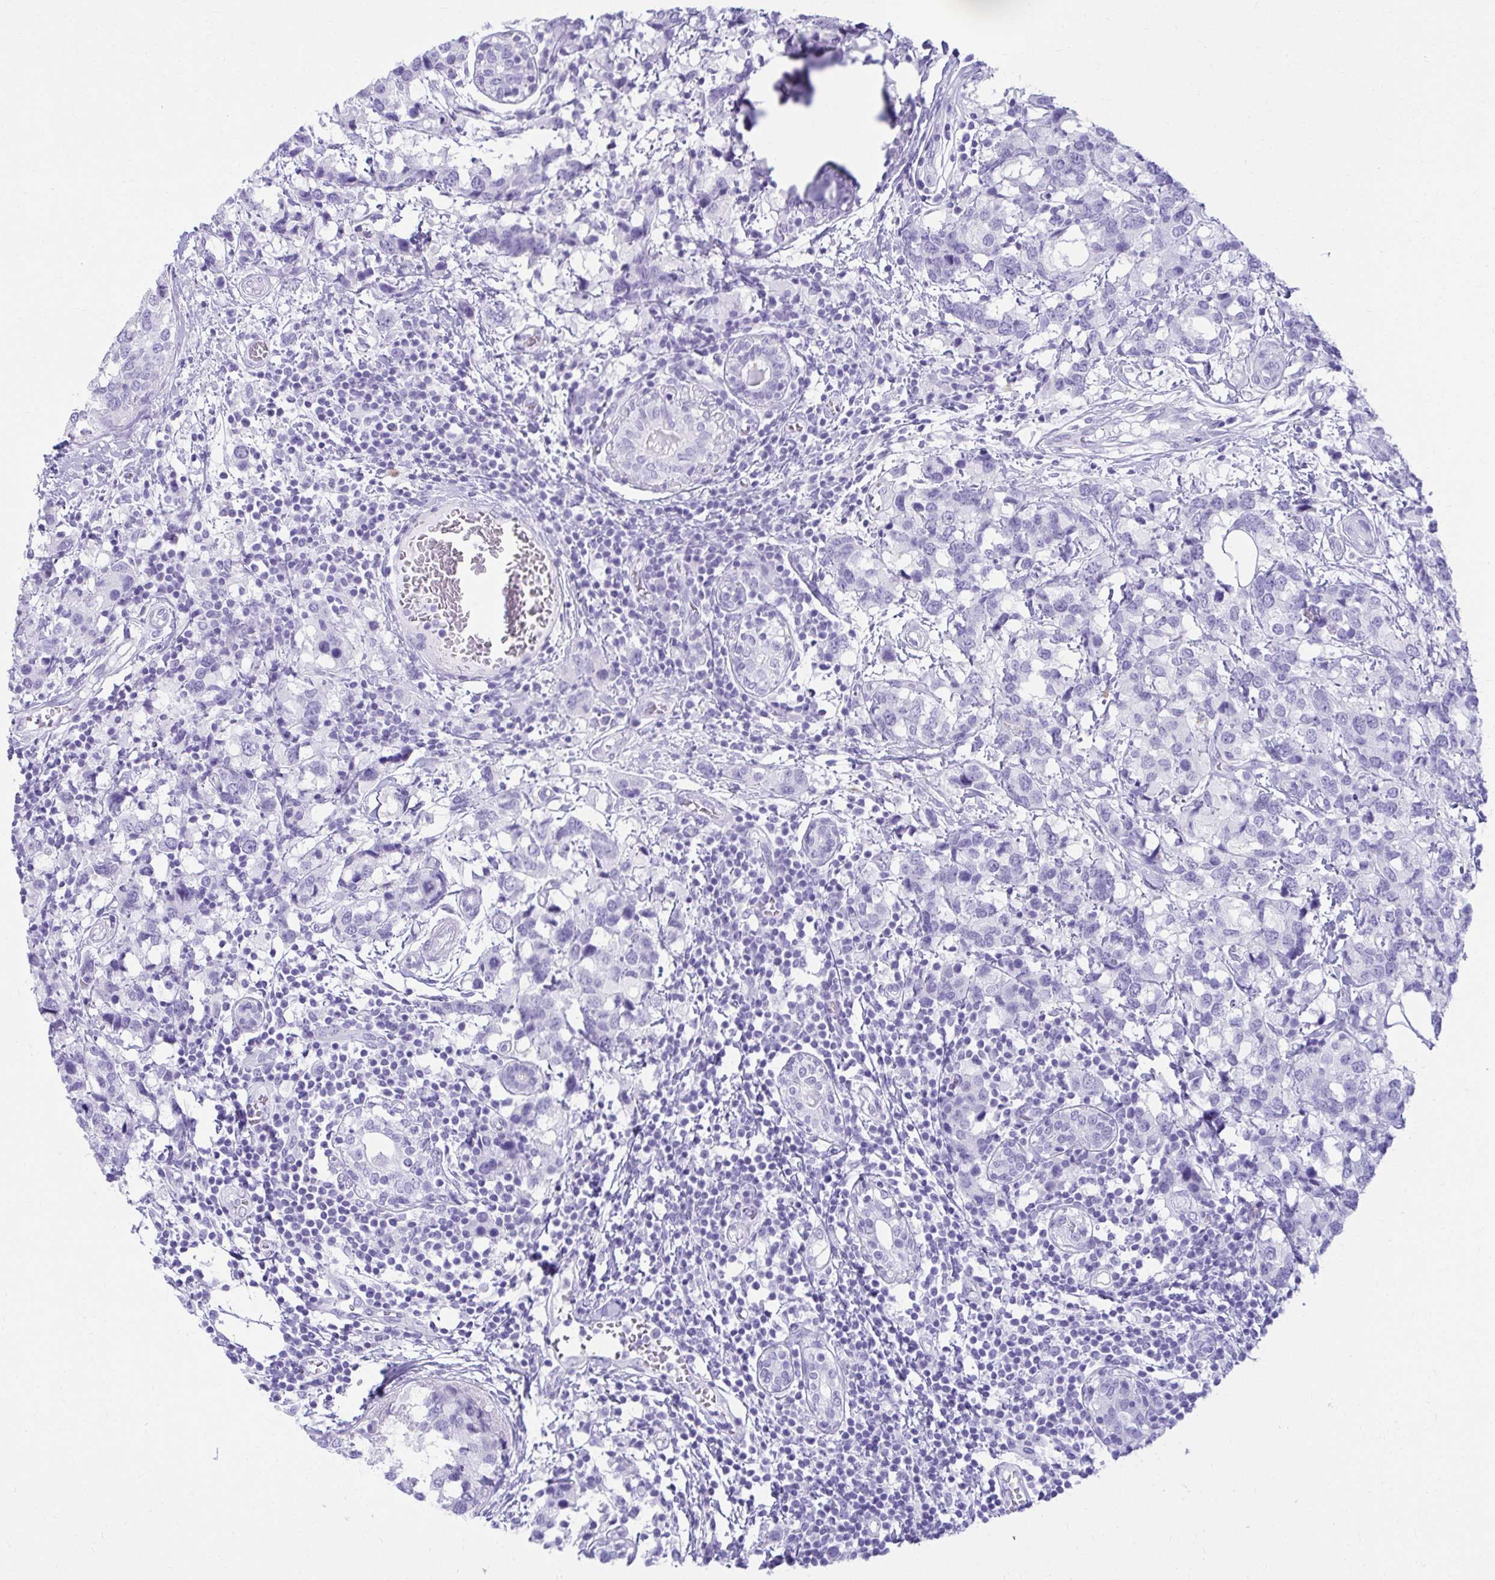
{"staining": {"intensity": "negative", "quantity": "none", "location": "none"}, "tissue": "breast cancer", "cell_type": "Tumor cells", "image_type": "cancer", "snomed": [{"axis": "morphology", "description": "Lobular carcinoma"}, {"axis": "topography", "description": "Breast"}], "caption": "A high-resolution histopathology image shows IHC staining of lobular carcinoma (breast), which shows no significant positivity in tumor cells.", "gene": "ATP4B", "patient": {"sex": "female", "age": 59}}